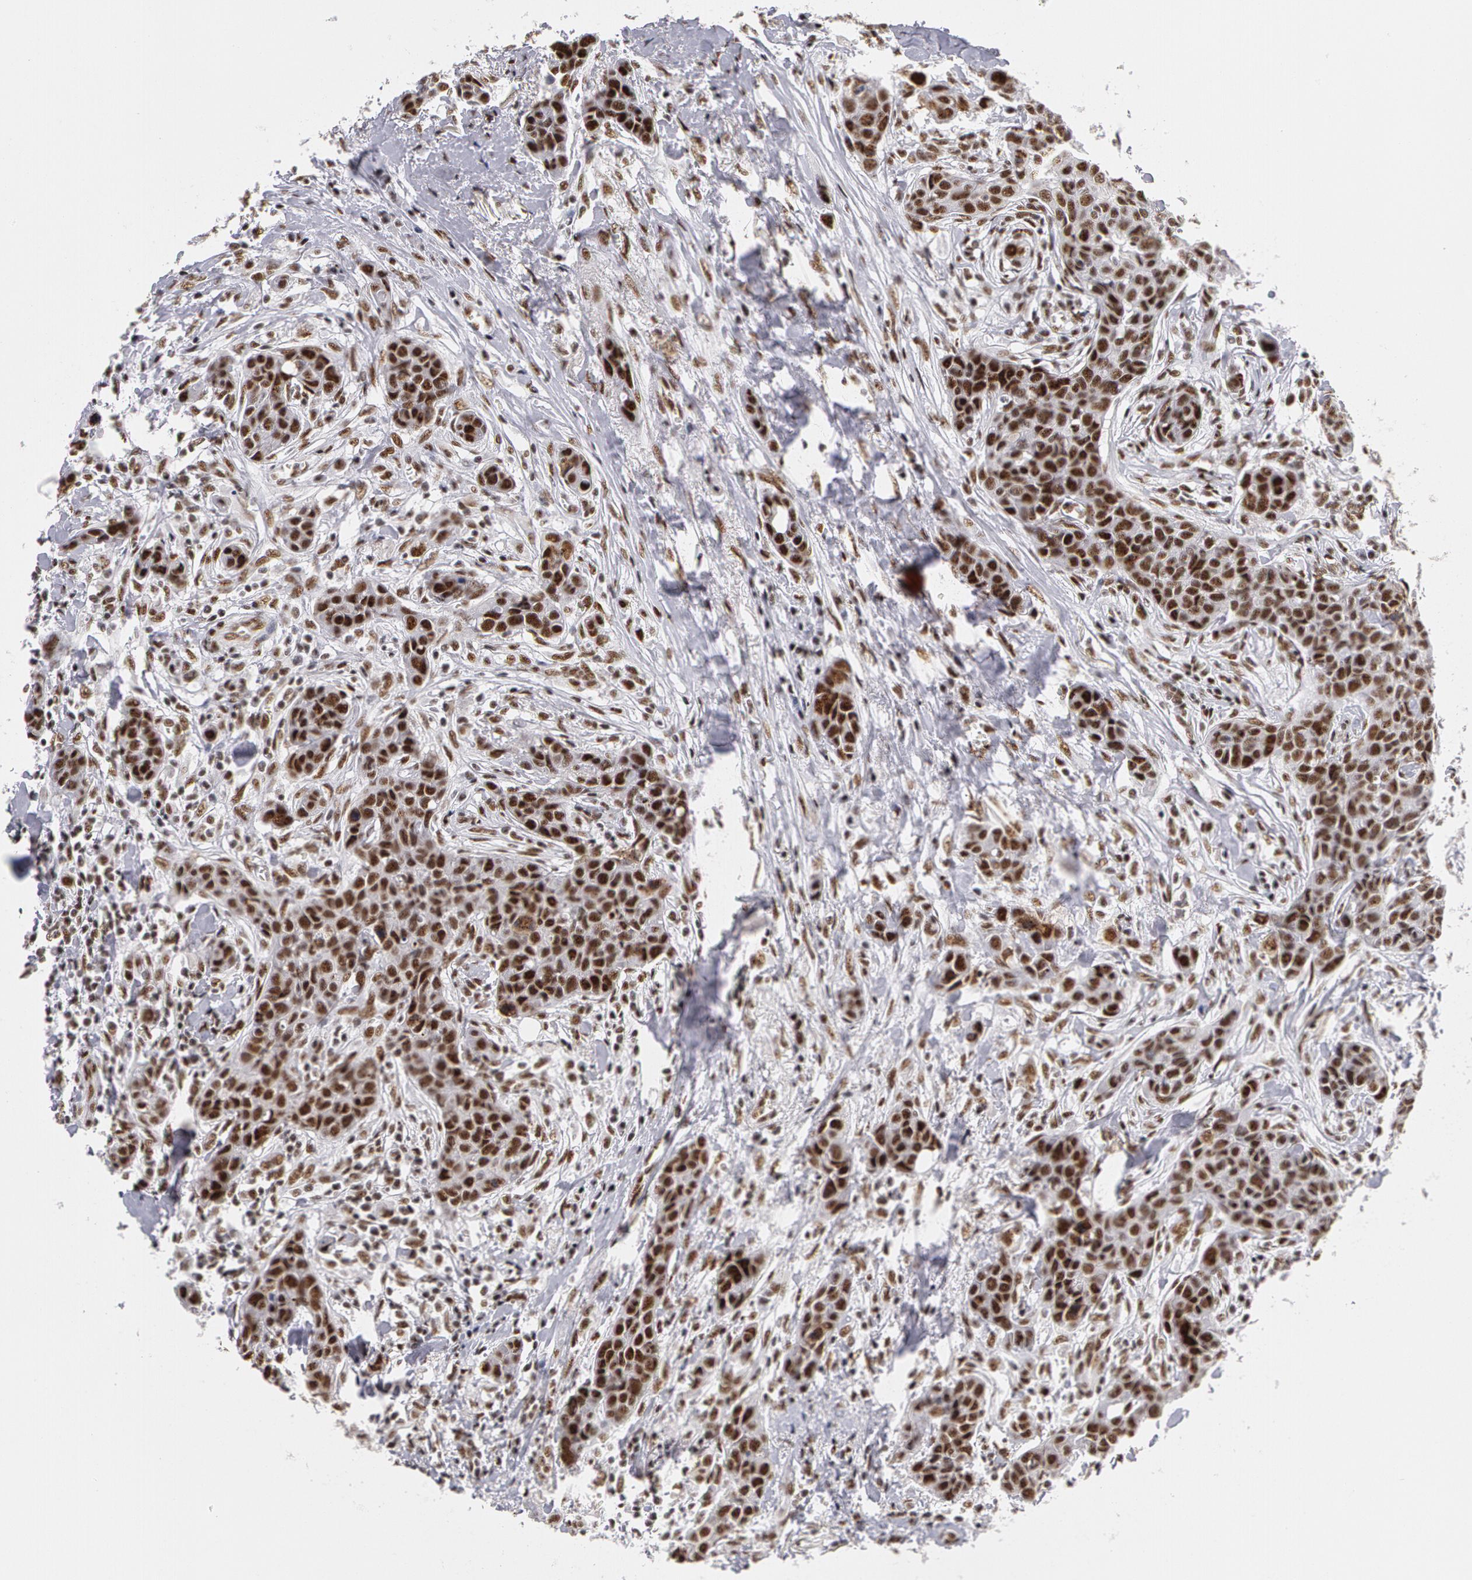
{"staining": {"intensity": "strong", "quantity": ">75%", "location": "nuclear"}, "tissue": "breast cancer", "cell_type": "Tumor cells", "image_type": "cancer", "snomed": [{"axis": "morphology", "description": "Duct carcinoma"}, {"axis": "topography", "description": "Breast"}], "caption": "Tumor cells reveal high levels of strong nuclear positivity in approximately >75% of cells in breast cancer (infiltrating ductal carcinoma).", "gene": "PNN", "patient": {"sex": "female", "age": 91}}